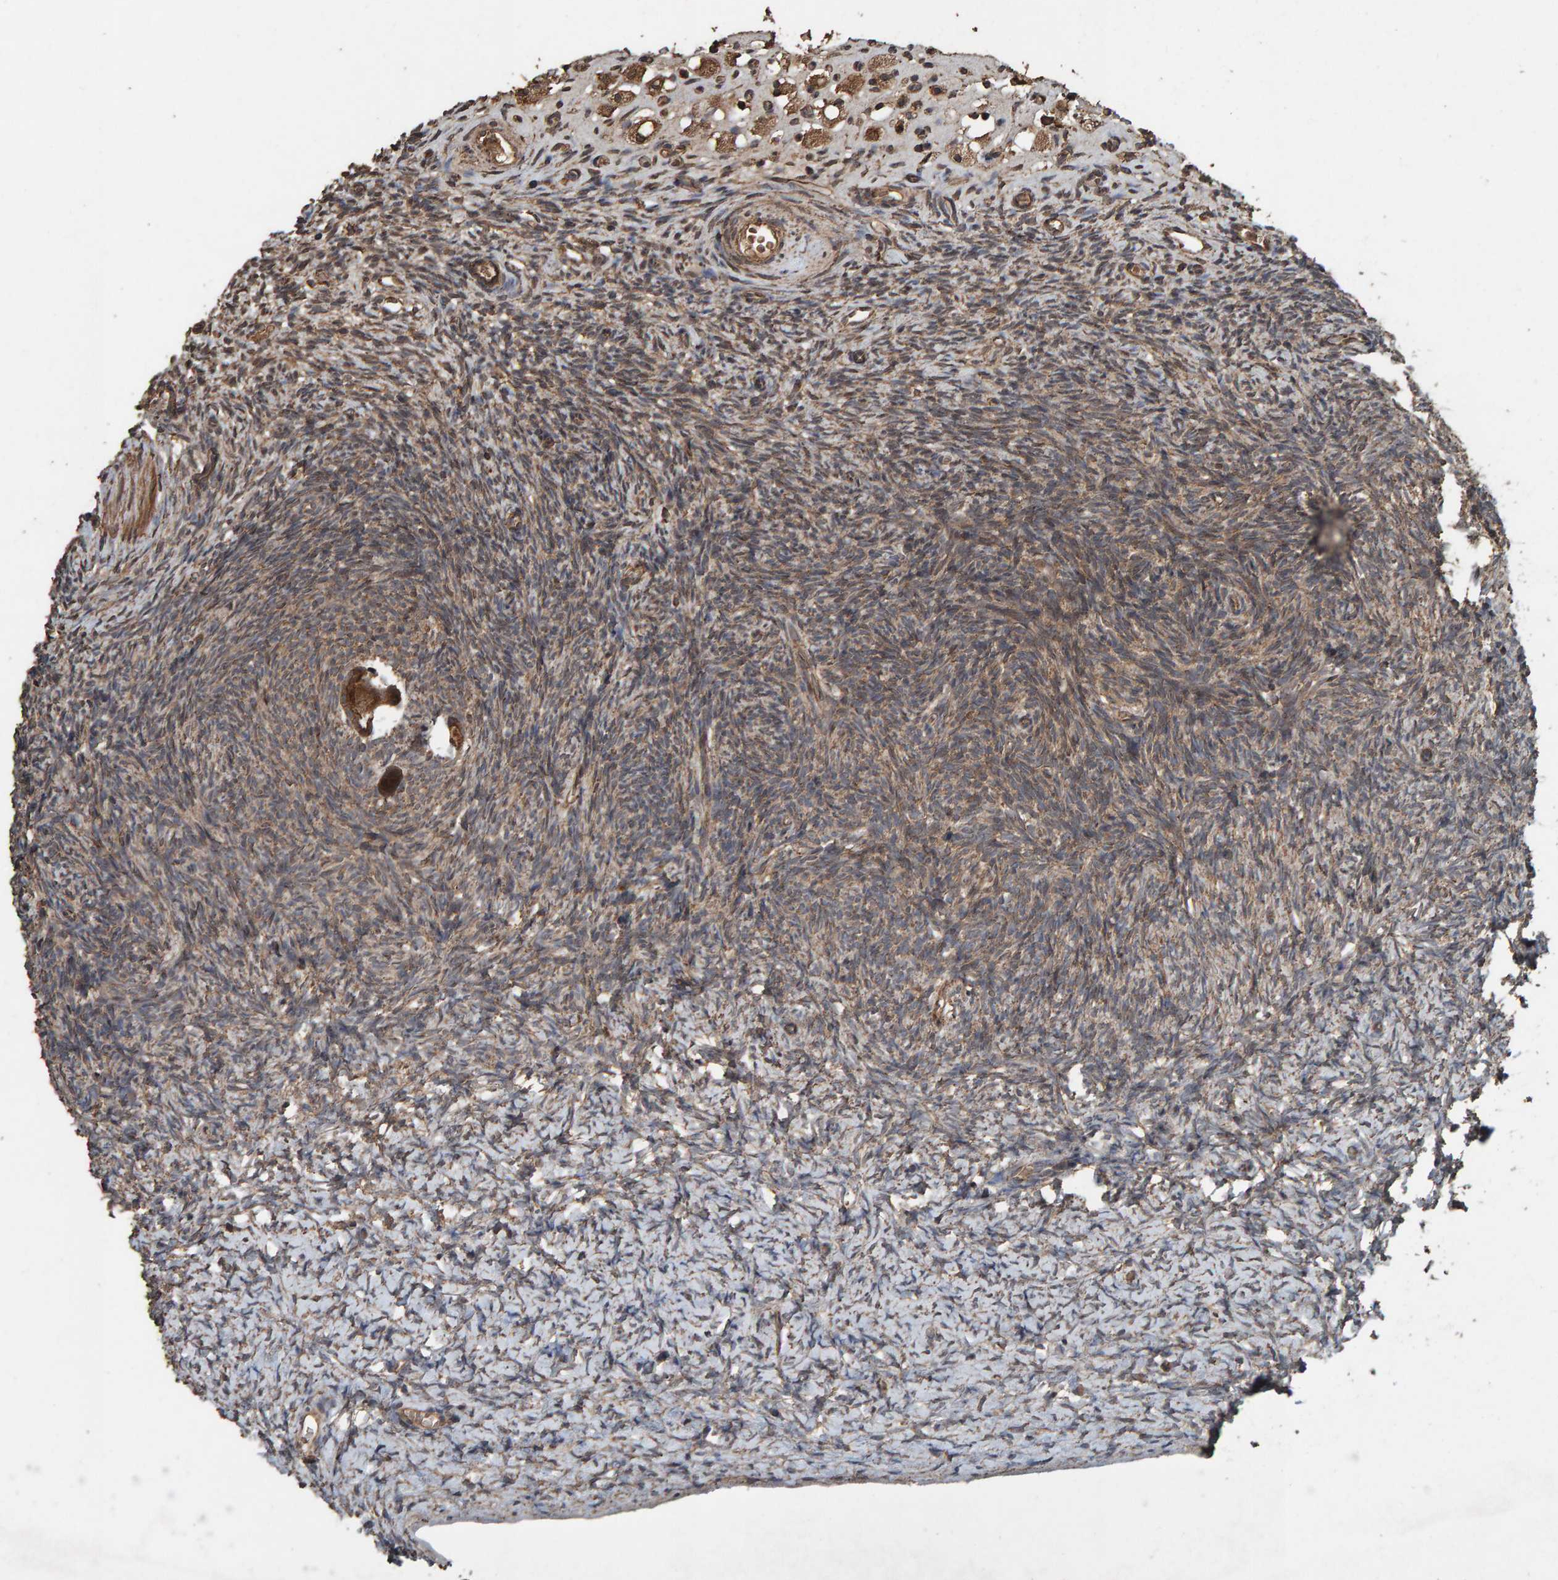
{"staining": {"intensity": "strong", "quantity": ">75%", "location": "cytoplasmic/membranous"}, "tissue": "ovary", "cell_type": "Follicle cells", "image_type": "normal", "snomed": [{"axis": "morphology", "description": "Normal tissue, NOS"}, {"axis": "topography", "description": "Ovary"}], "caption": "Approximately >75% of follicle cells in normal ovary display strong cytoplasmic/membranous protein staining as visualized by brown immunohistochemical staining.", "gene": "DUS1L", "patient": {"sex": "female", "age": 34}}